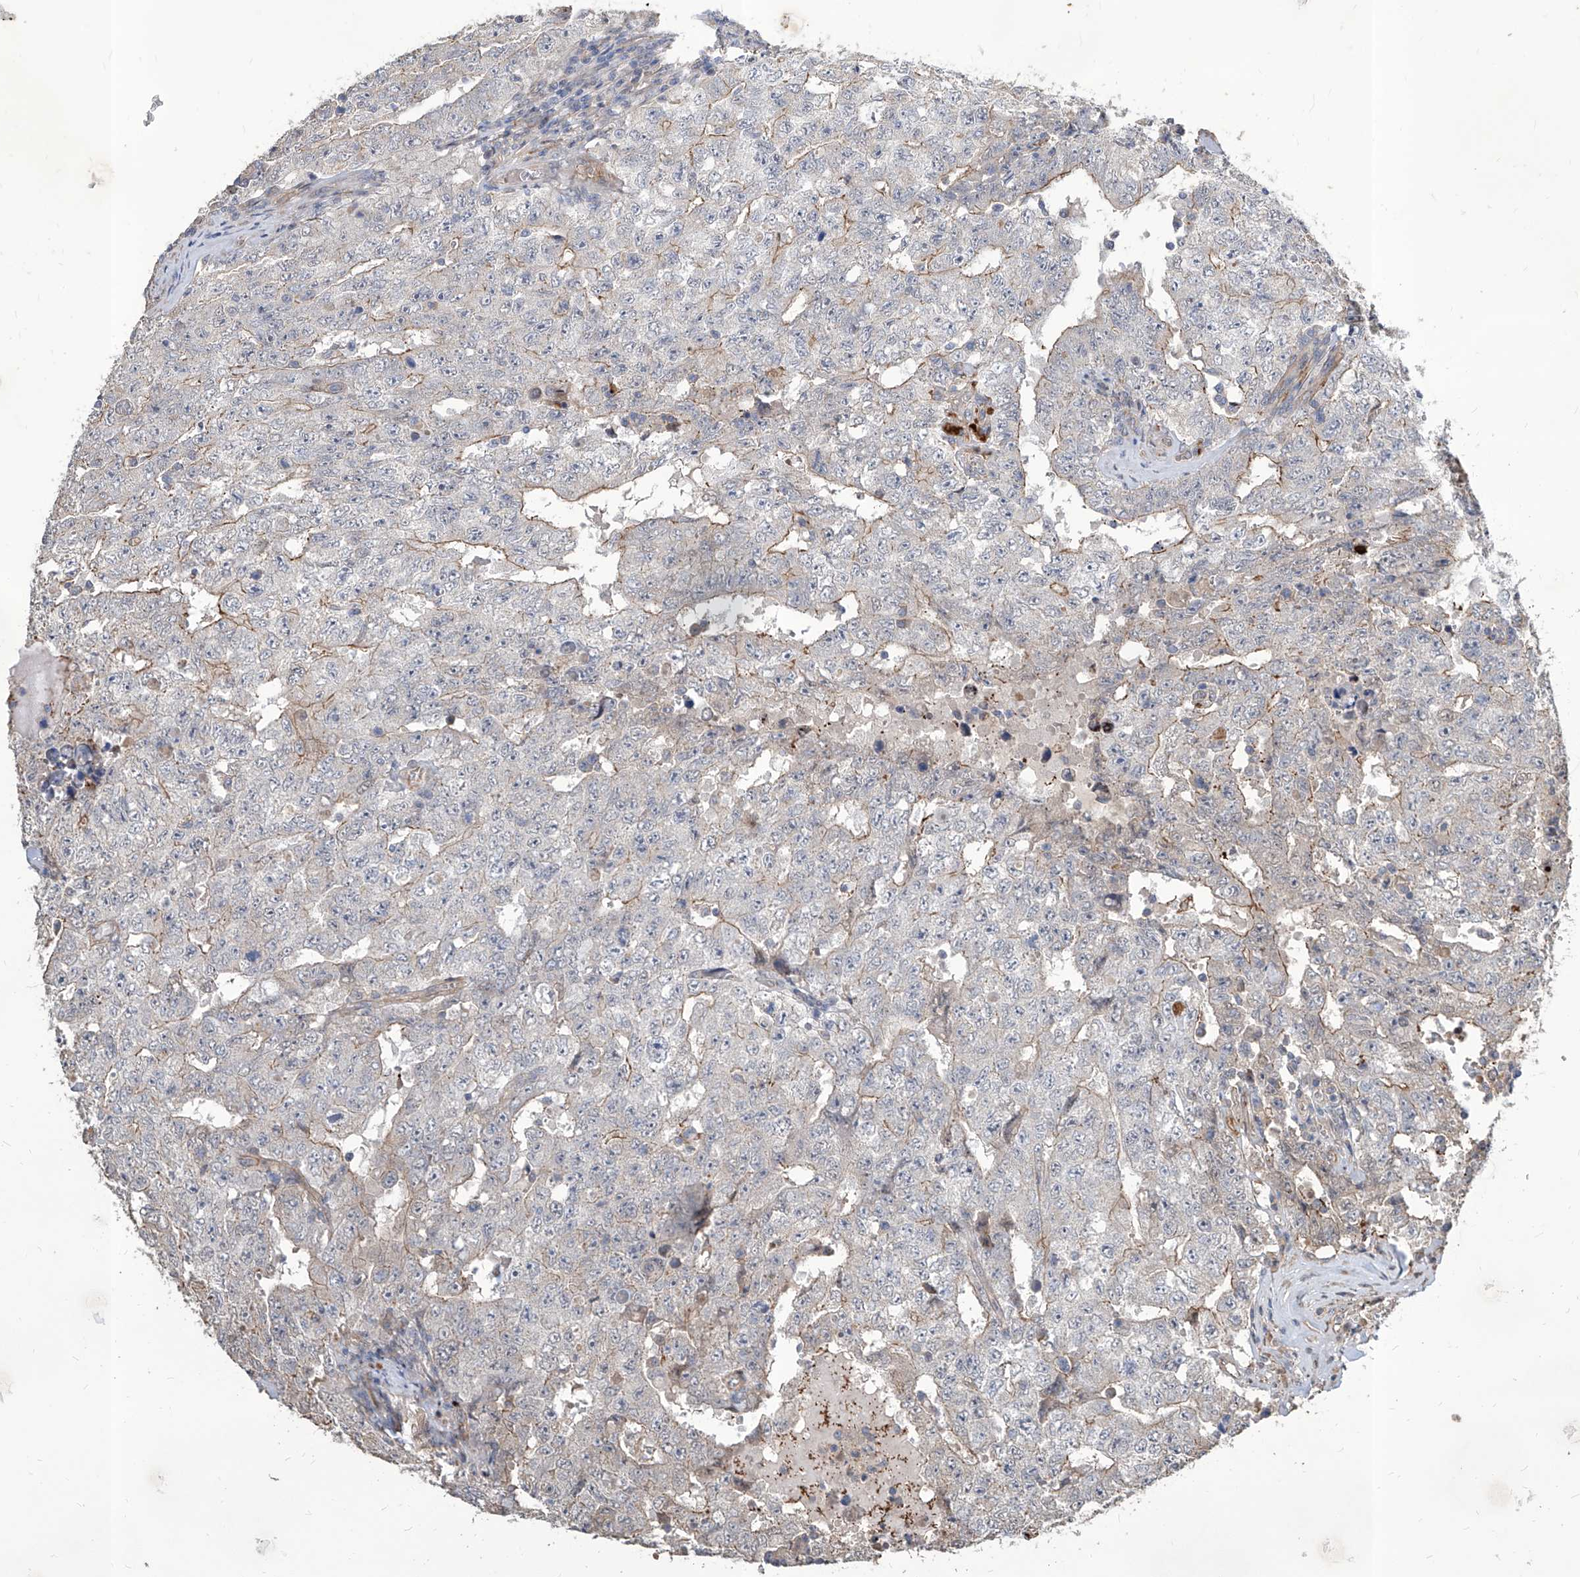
{"staining": {"intensity": "moderate", "quantity": "<25%", "location": "cytoplasmic/membranous"}, "tissue": "testis cancer", "cell_type": "Tumor cells", "image_type": "cancer", "snomed": [{"axis": "morphology", "description": "Carcinoma, Embryonal, NOS"}, {"axis": "topography", "description": "Testis"}], "caption": "The micrograph exhibits a brown stain indicating the presence of a protein in the cytoplasmic/membranous of tumor cells in testis cancer (embryonal carcinoma).", "gene": "FAM83B", "patient": {"sex": "male", "age": 26}}